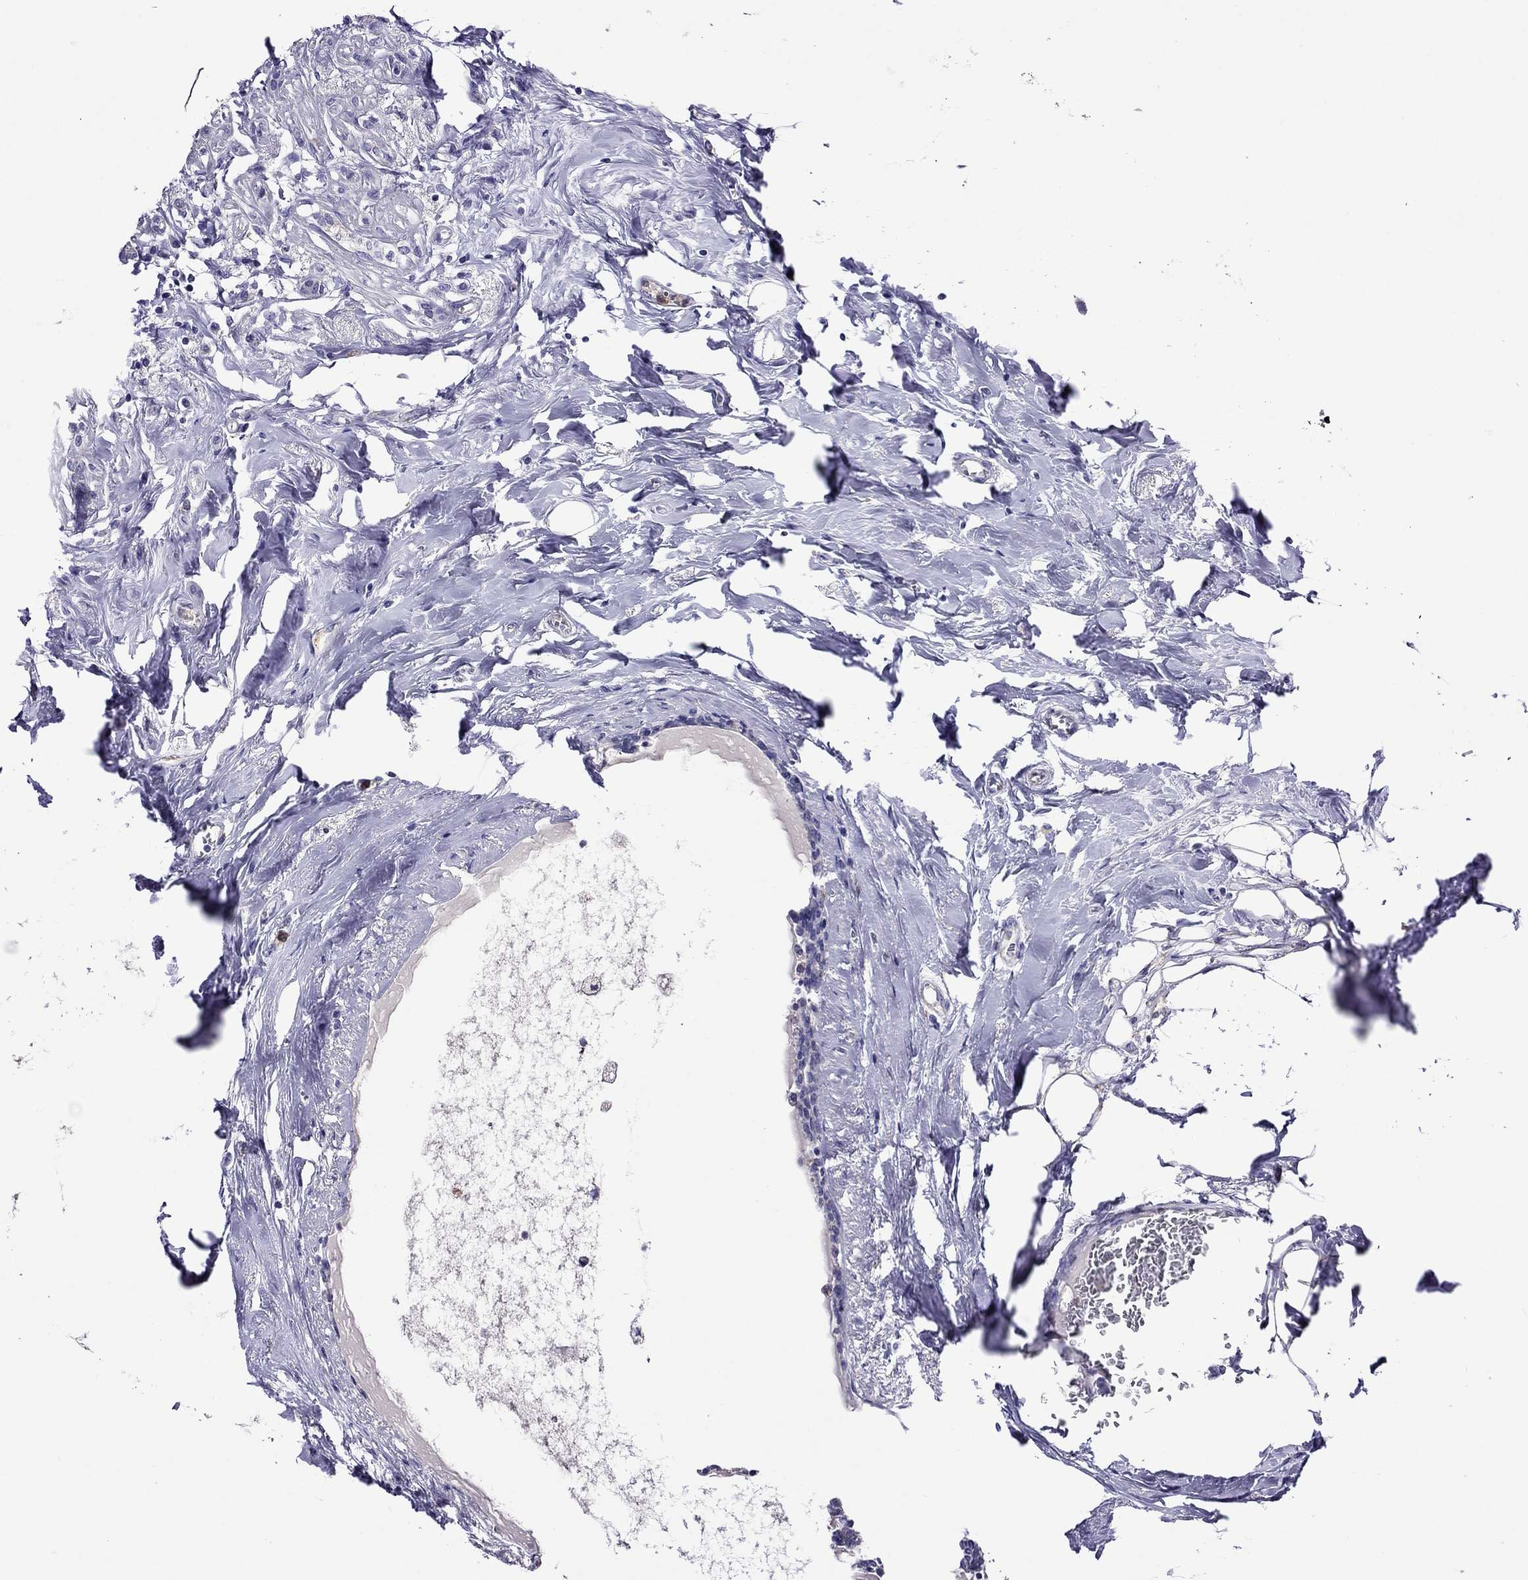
{"staining": {"intensity": "negative", "quantity": "none", "location": "none"}, "tissue": "breast cancer", "cell_type": "Tumor cells", "image_type": "cancer", "snomed": [{"axis": "morphology", "description": "Duct carcinoma"}, {"axis": "topography", "description": "Breast"}], "caption": "Immunohistochemistry (IHC) of human breast infiltrating ductal carcinoma exhibits no positivity in tumor cells.", "gene": "SCG2", "patient": {"sex": "female", "age": 83}}